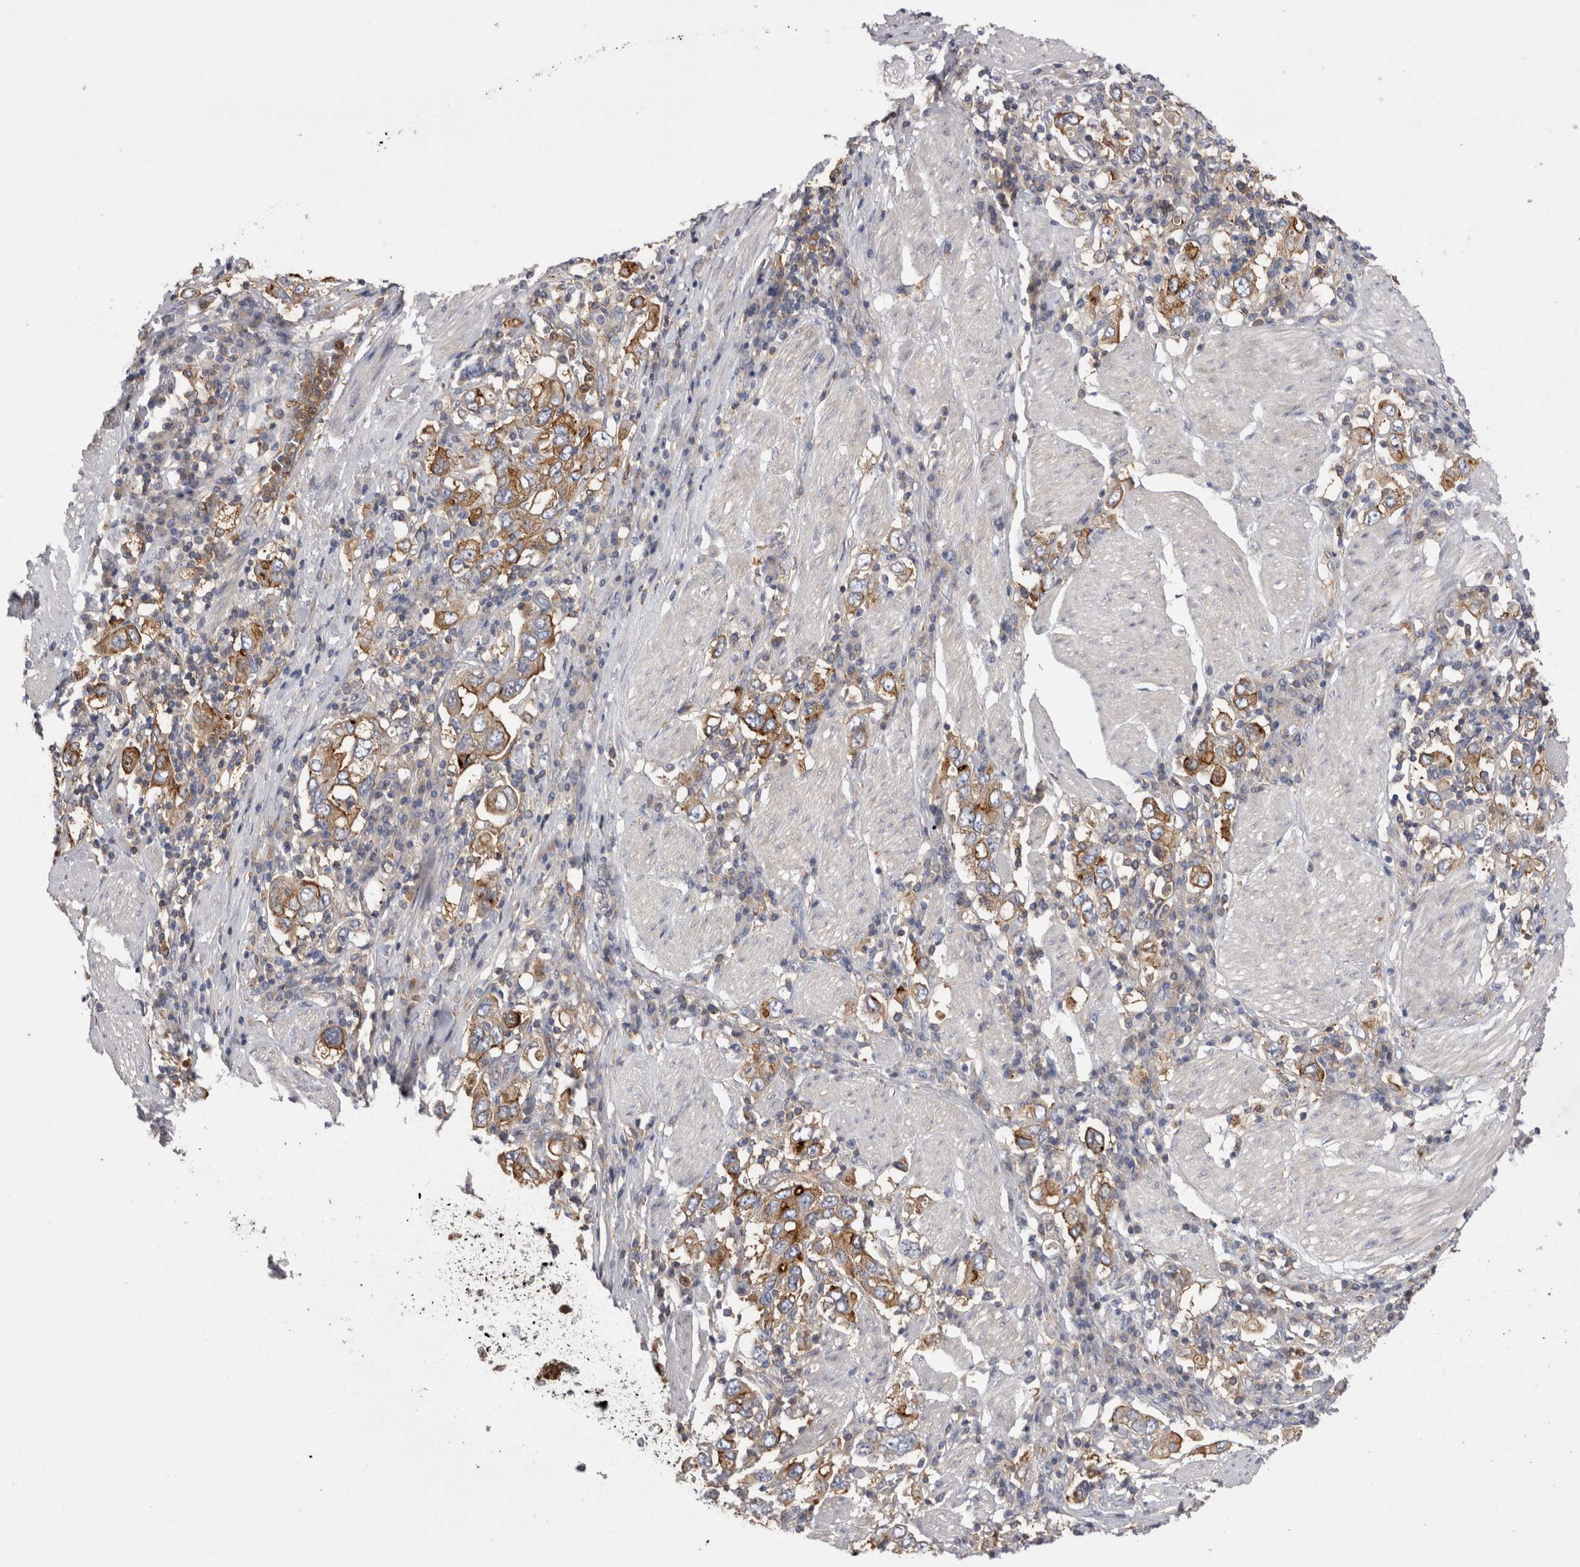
{"staining": {"intensity": "strong", "quantity": ">75%", "location": "cytoplasmic/membranous"}, "tissue": "stomach cancer", "cell_type": "Tumor cells", "image_type": "cancer", "snomed": [{"axis": "morphology", "description": "Adenocarcinoma, NOS"}, {"axis": "topography", "description": "Stomach, upper"}], "caption": "High-power microscopy captured an immunohistochemistry (IHC) image of adenocarcinoma (stomach), revealing strong cytoplasmic/membranous expression in approximately >75% of tumor cells.", "gene": "RAB11FIP1", "patient": {"sex": "male", "age": 62}}